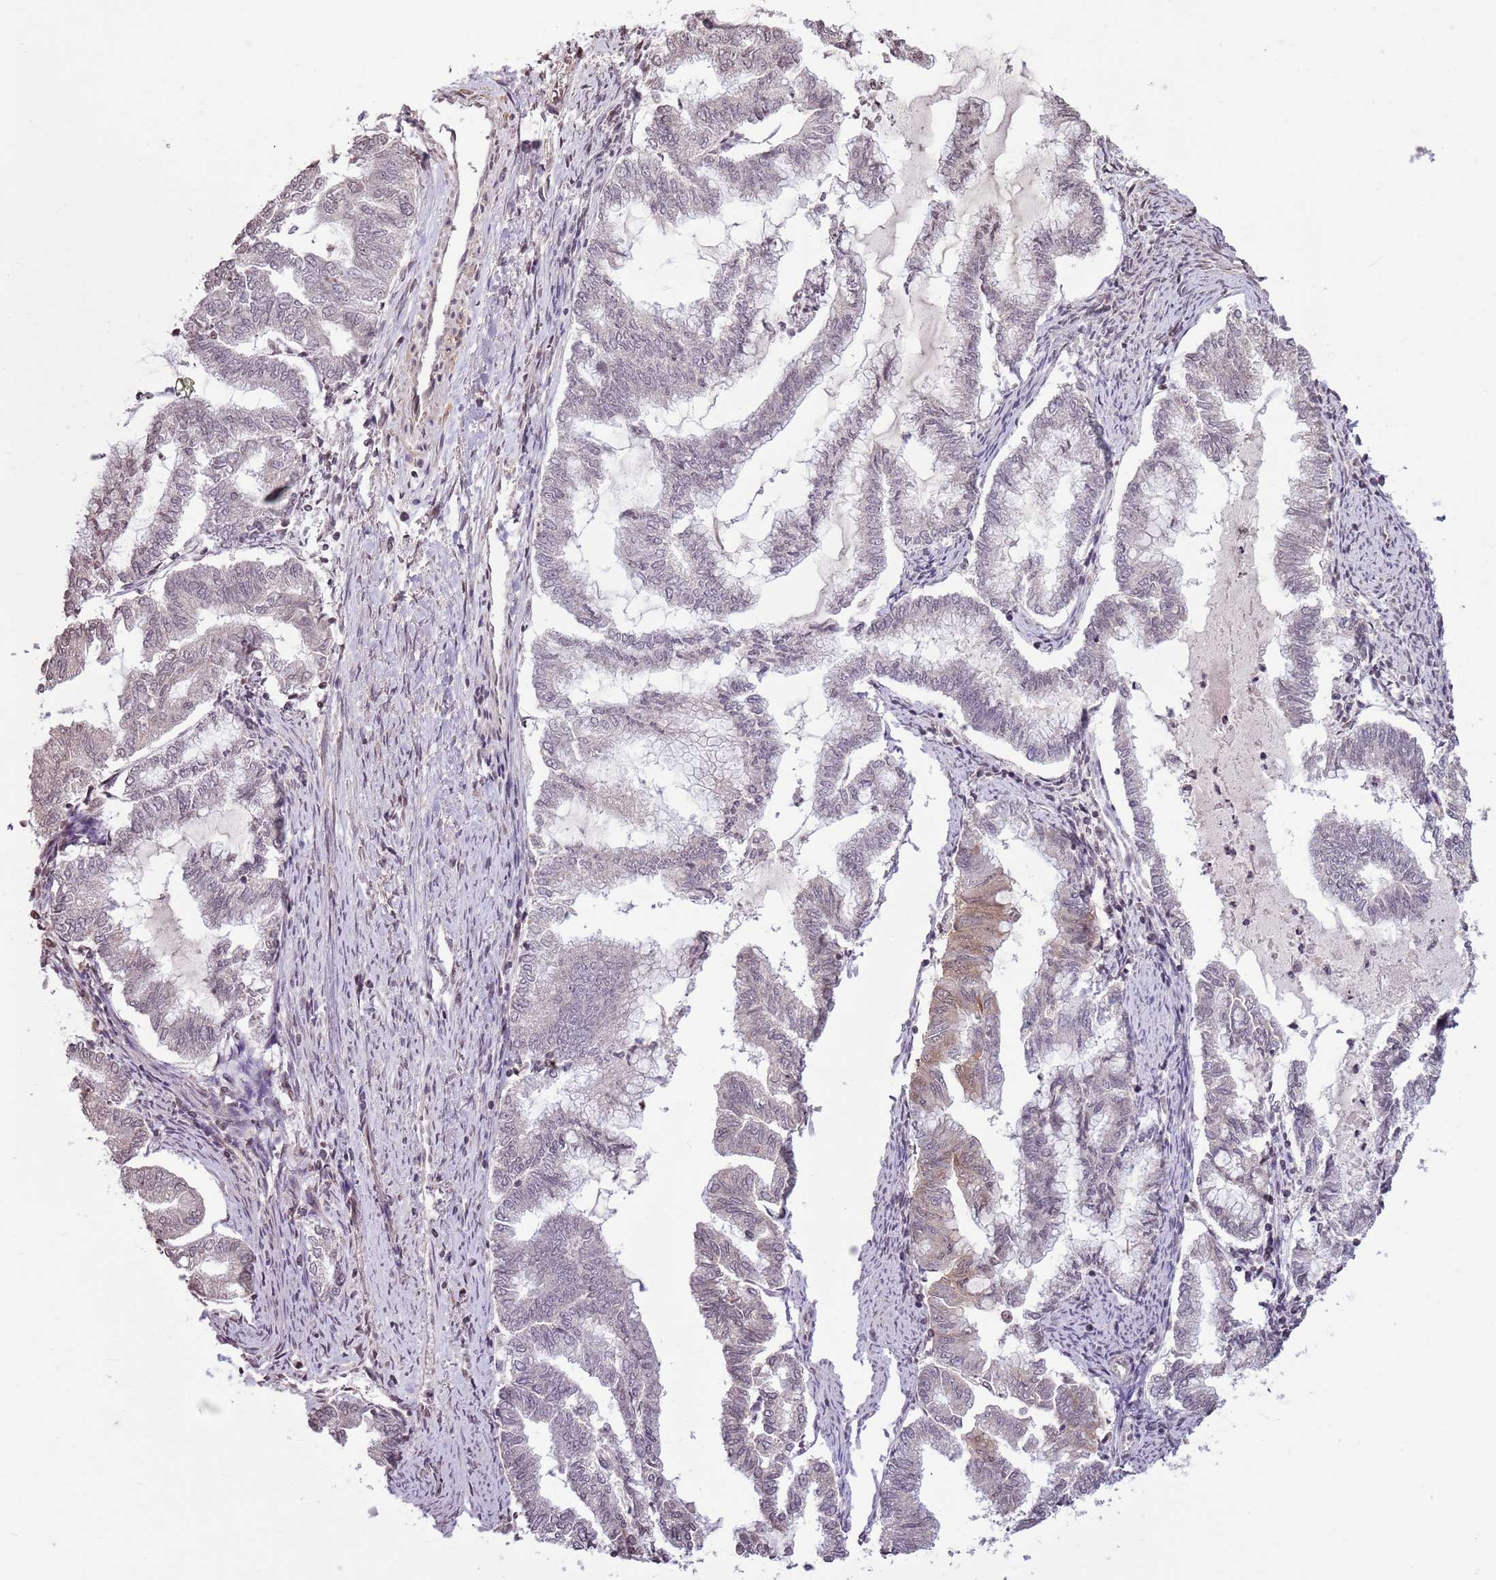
{"staining": {"intensity": "weak", "quantity": "<25%", "location": "cytoplasmic/membranous"}, "tissue": "endometrial cancer", "cell_type": "Tumor cells", "image_type": "cancer", "snomed": [{"axis": "morphology", "description": "Adenocarcinoma, NOS"}, {"axis": "topography", "description": "Endometrium"}], "caption": "IHC image of human endometrial adenocarcinoma stained for a protein (brown), which exhibits no positivity in tumor cells. Nuclei are stained in blue.", "gene": "CAPN9", "patient": {"sex": "female", "age": 79}}